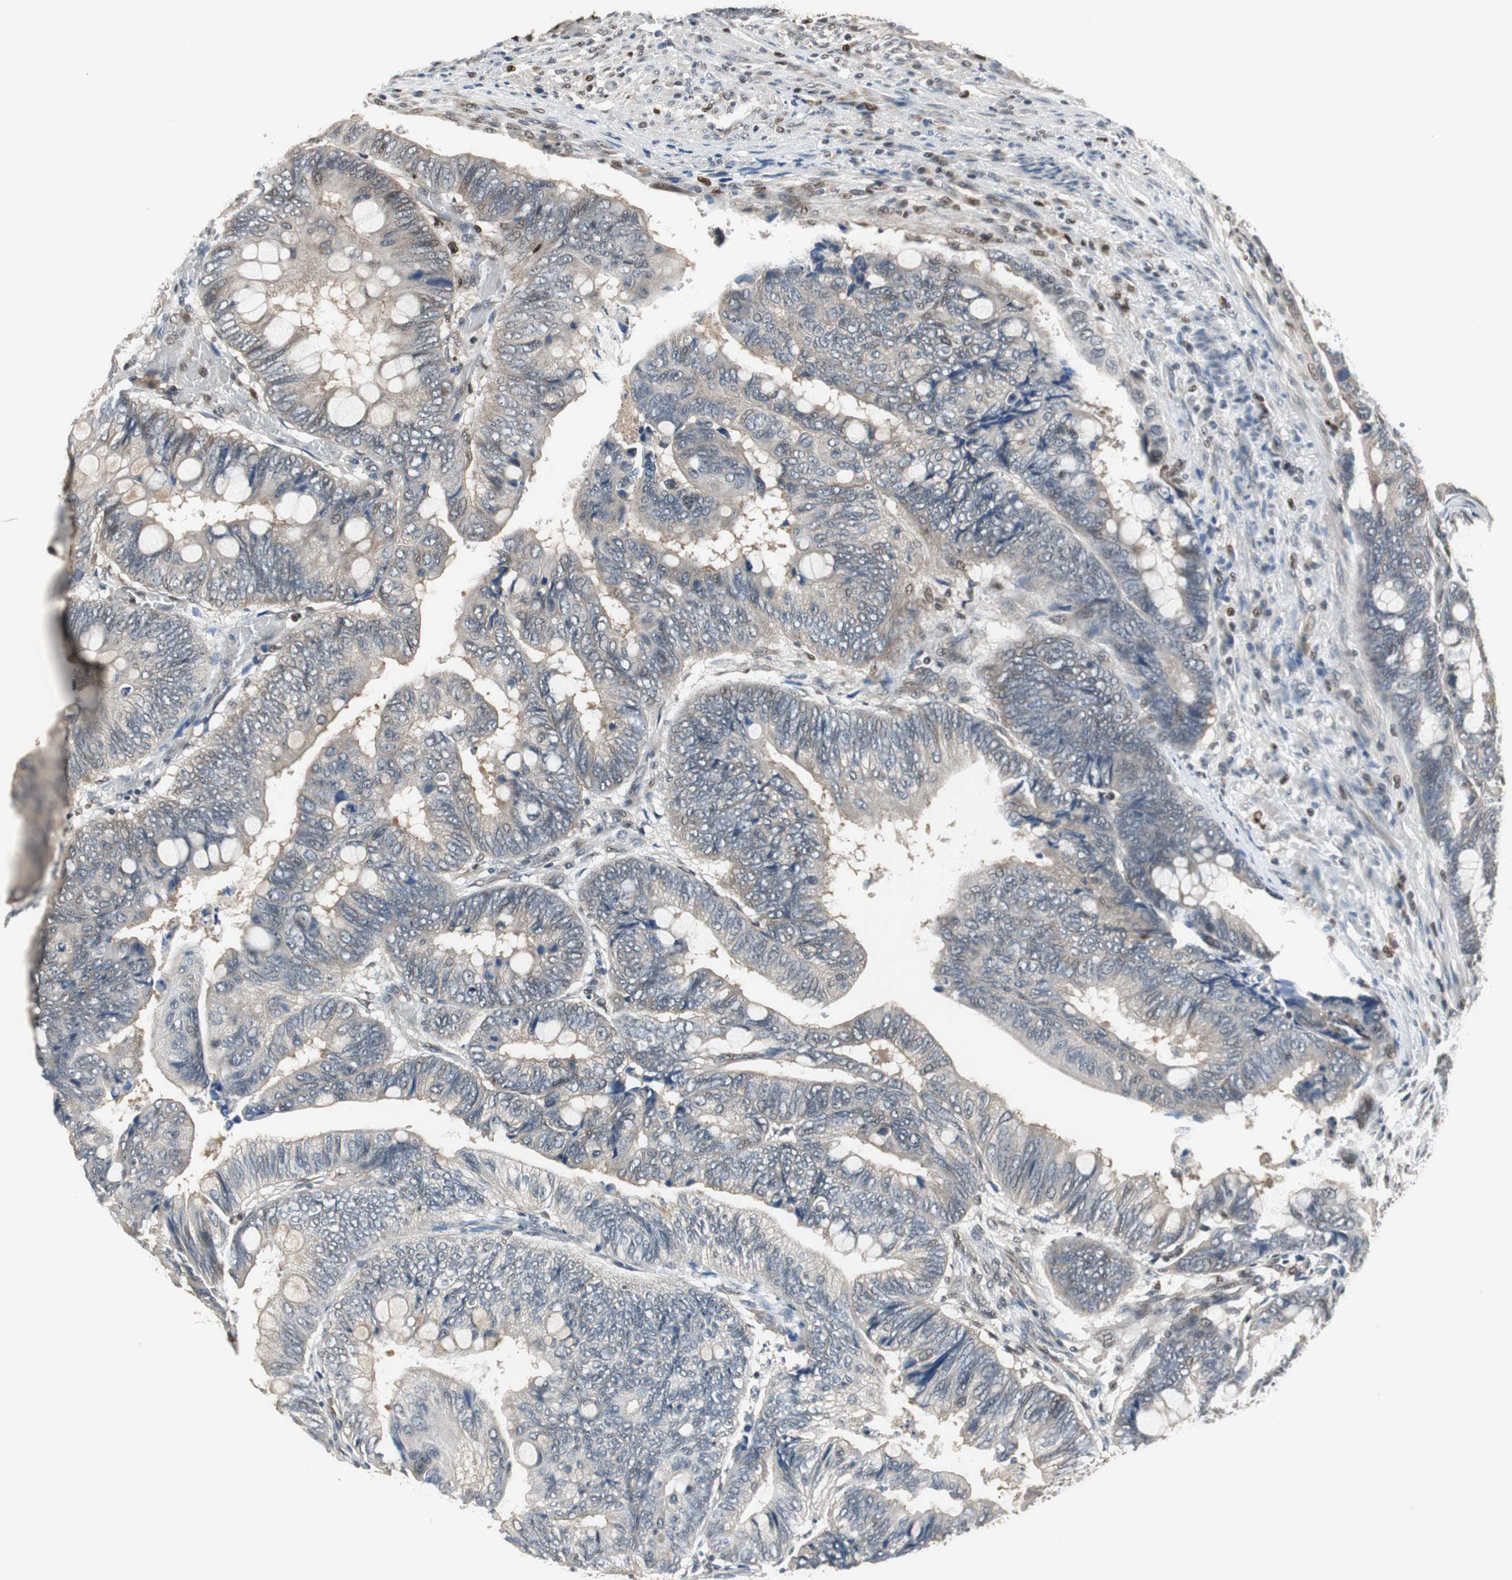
{"staining": {"intensity": "weak", "quantity": "25%-75%", "location": "cytoplasmic/membranous"}, "tissue": "colorectal cancer", "cell_type": "Tumor cells", "image_type": "cancer", "snomed": [{"axis": "morphology", "description": "Normal tissue, NOS"}, {"axis": "morphology", "description": "Adenocarcinoma, NOS"}, {"axis": "topography", "description": "Rectum"}, {"axis": "topography", "description": "Peripheral nerve tissue"}], "caption": "IHC image of neoplastic tissue: colorectal cancer (adenocarcinoma) stained using immunohistochemistry (IHC) demonstrates low levels of weak protein expression localized specifically in the cytoplasmic/membranous of tumor cells, appearing as a cytoplasmic/membranous brown color.", "gene": "MAFB", "patient": {"sex": "male", "age": 92}}